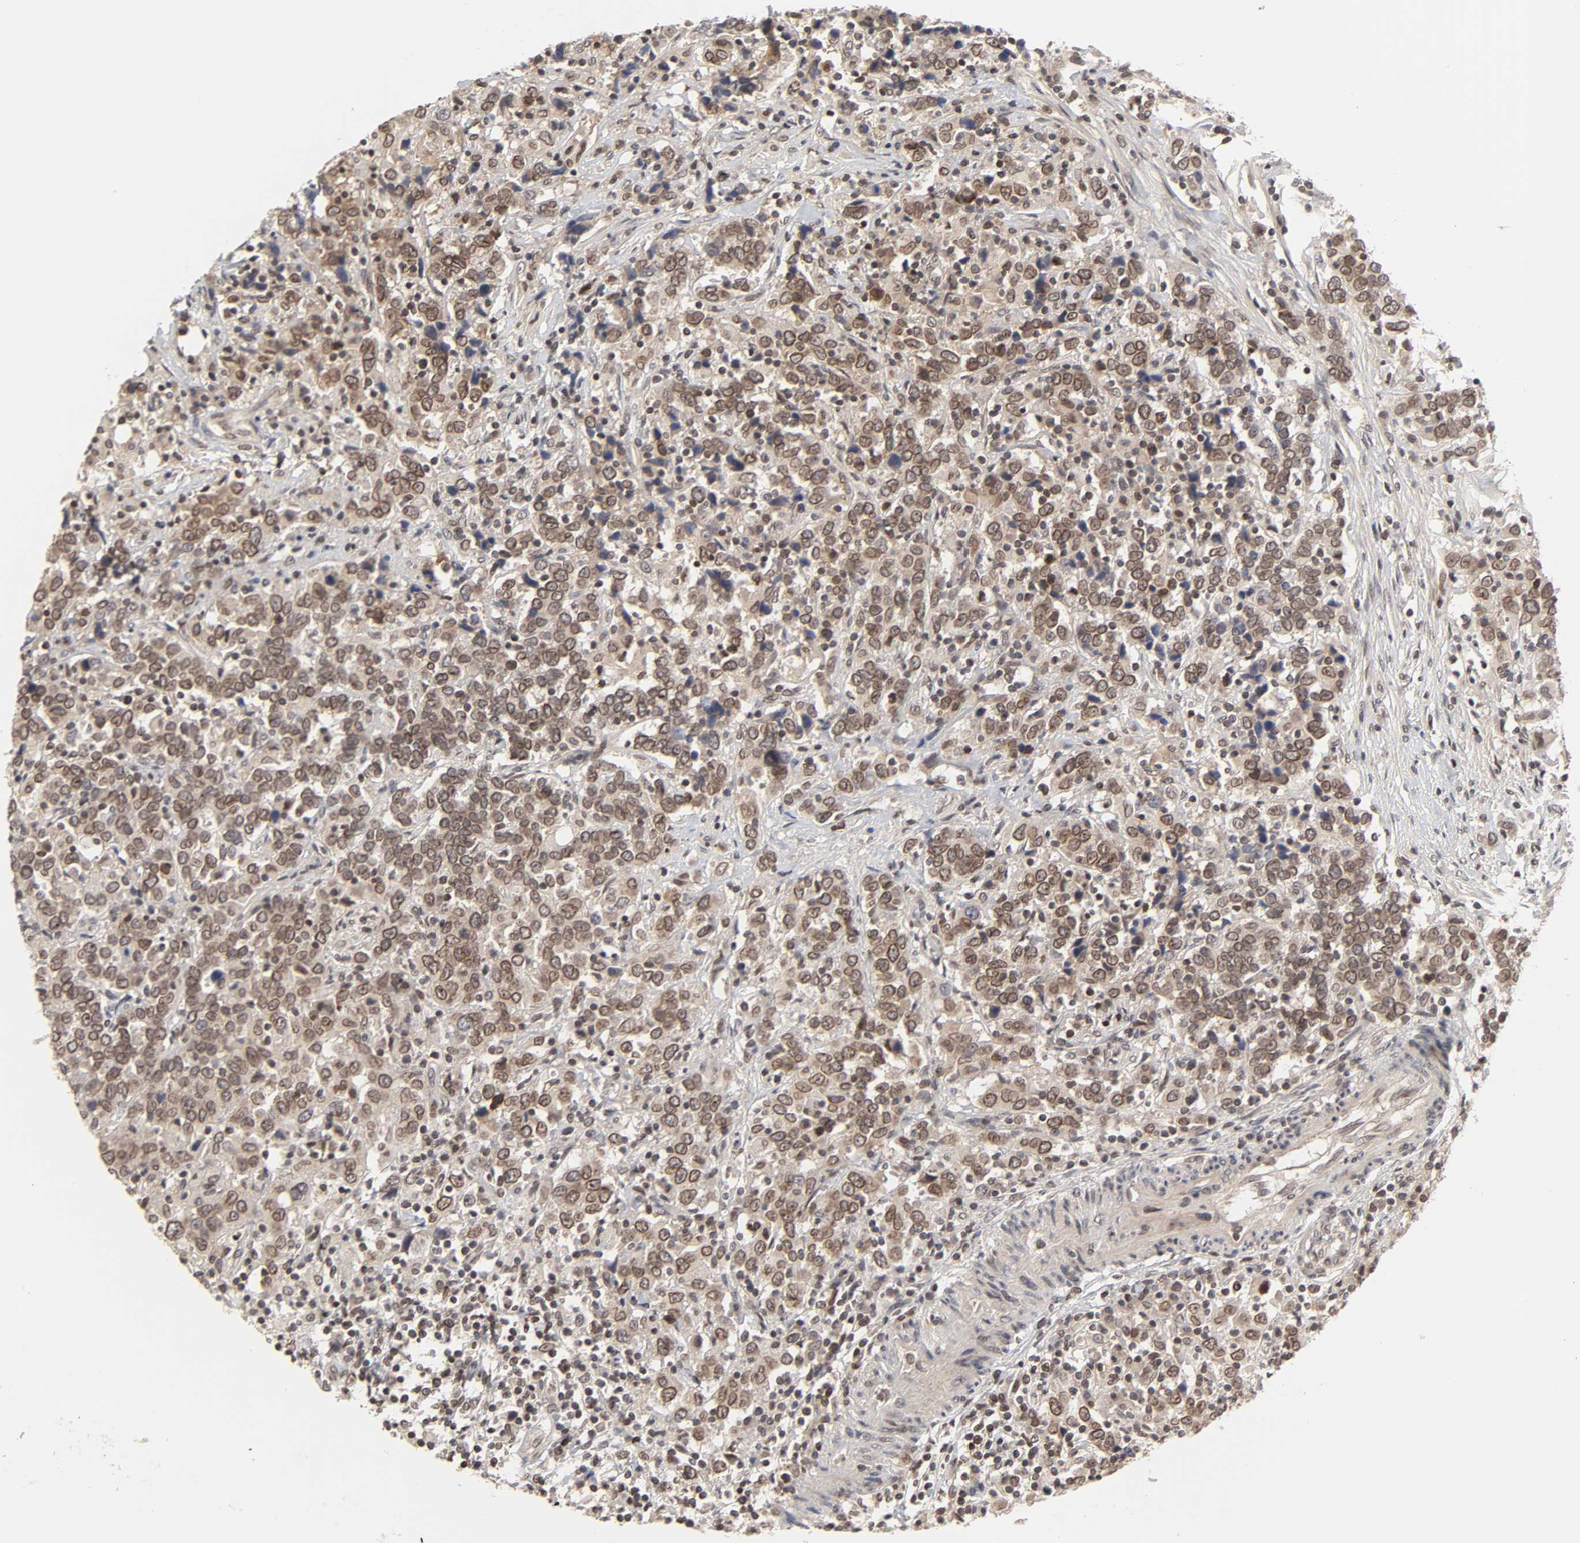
{"staining": {"intensity": "strong", "quantity": ">75%", "location": "cytoplasmic/membranous,nuclear"}, "tissue": "urothelial cancer", "cell_type": "Tumor cells", "image_type": "cancer", "snomed": [{"axis": "morphology", "description": "Urothelial carcinoma, High grade"}, {"axis": "topography", "description": "Urinary bladder"}], "caption": "Protein expression analysis of human urothelial carcinoma (high-grade) reveals strong cytoplasmic/membranous and nuclear expression in approximately >75% of tumor cells. Nuclei are stained in blue.", "gene": "CPN2", "patient": {"sex": "male", "age": 61}}